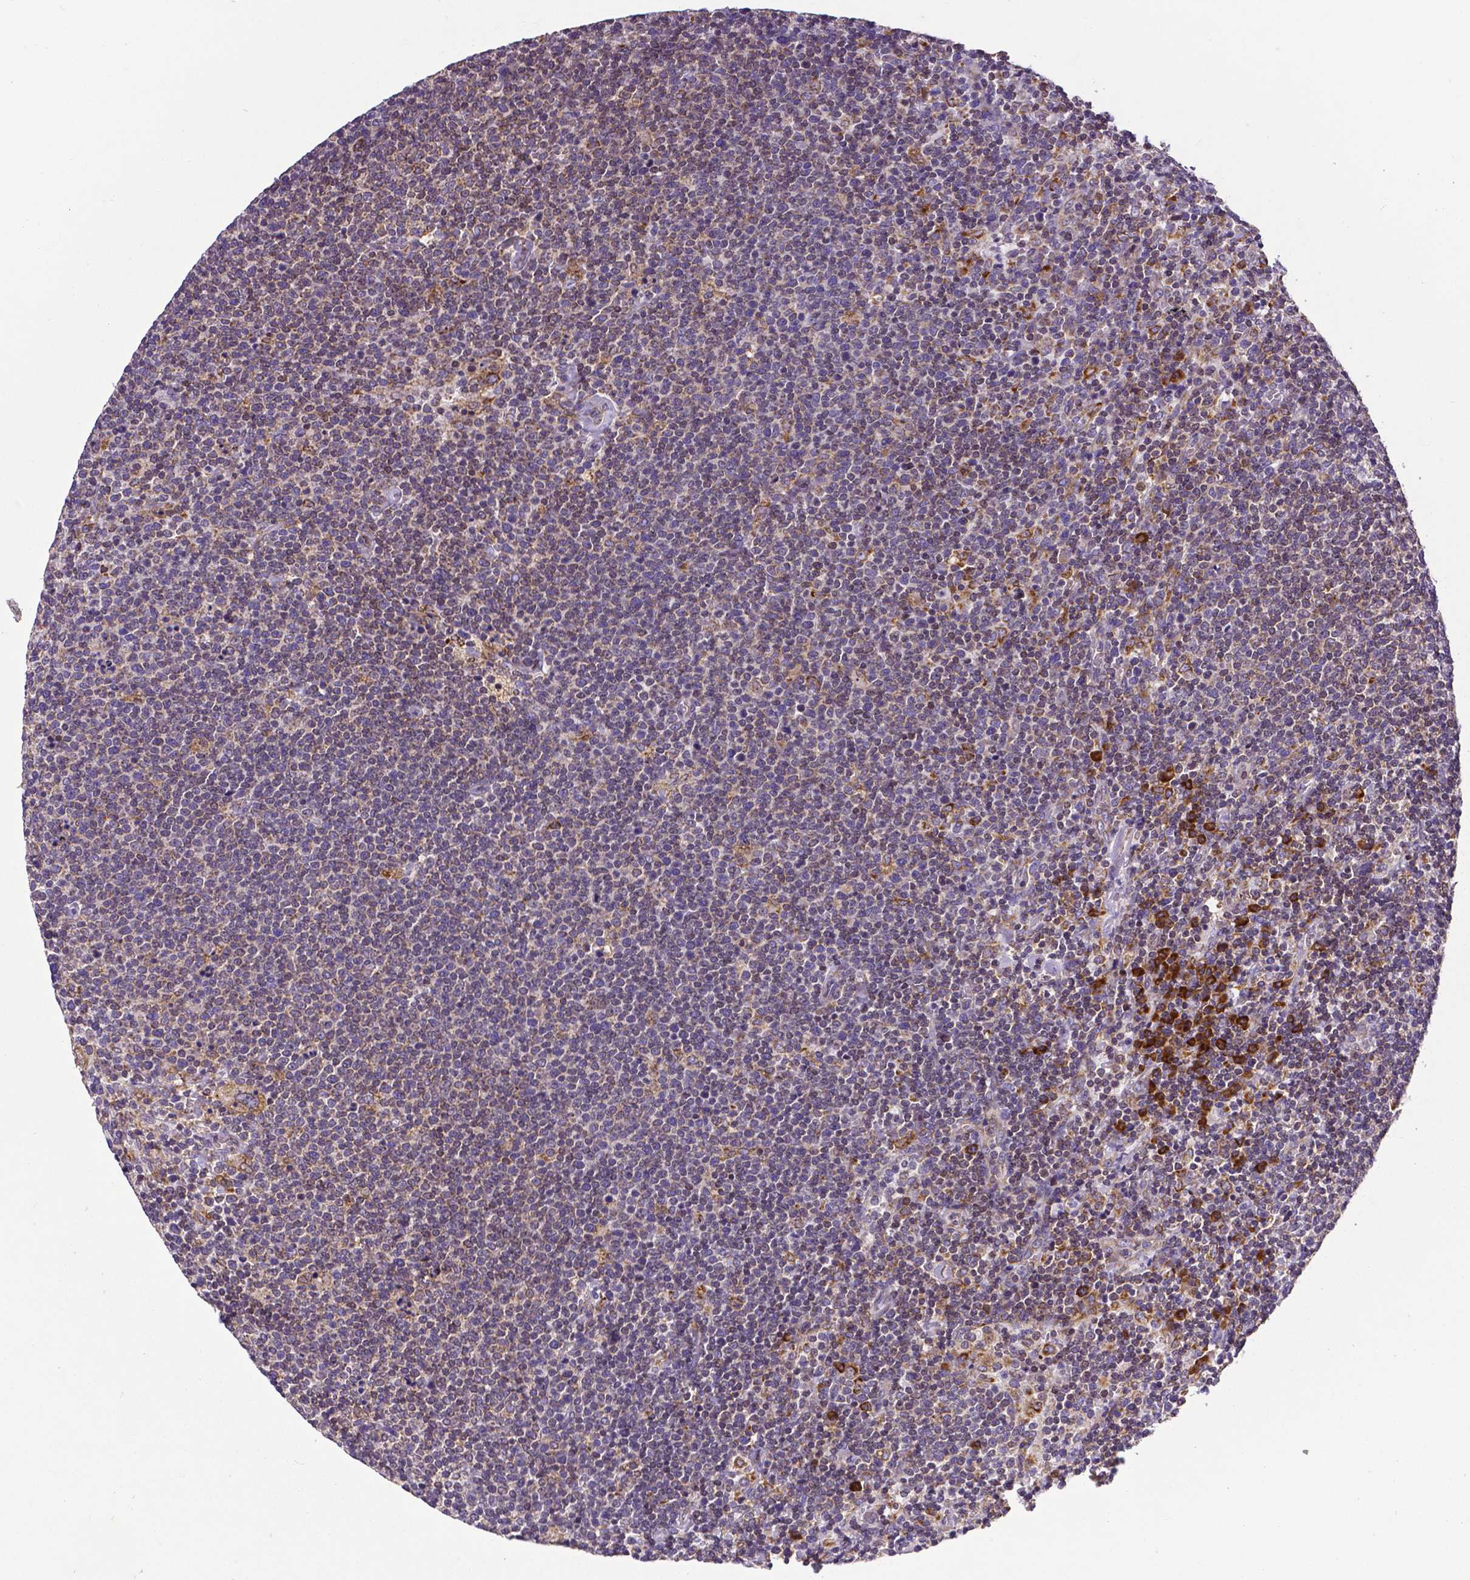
{"staining": {"intensity": "weak", "quantity": "<25%", "location": "cytoplasmic/membranous"}, "tissue": "lymphoma", "cell_type": "Tumor cells", "image_type": "cancer", "snomed": [{"axis": "morphology", "description": "Malignant lymphoma, non-Hodgkin's type, High grade"}, {"axis": "topography", "description": "Lymph node"}], "caption": "Tumor cells show no significant protein staining in lymphoma.", "gene": "MTDH", "patient": {"sex": "male", "age": 61}}